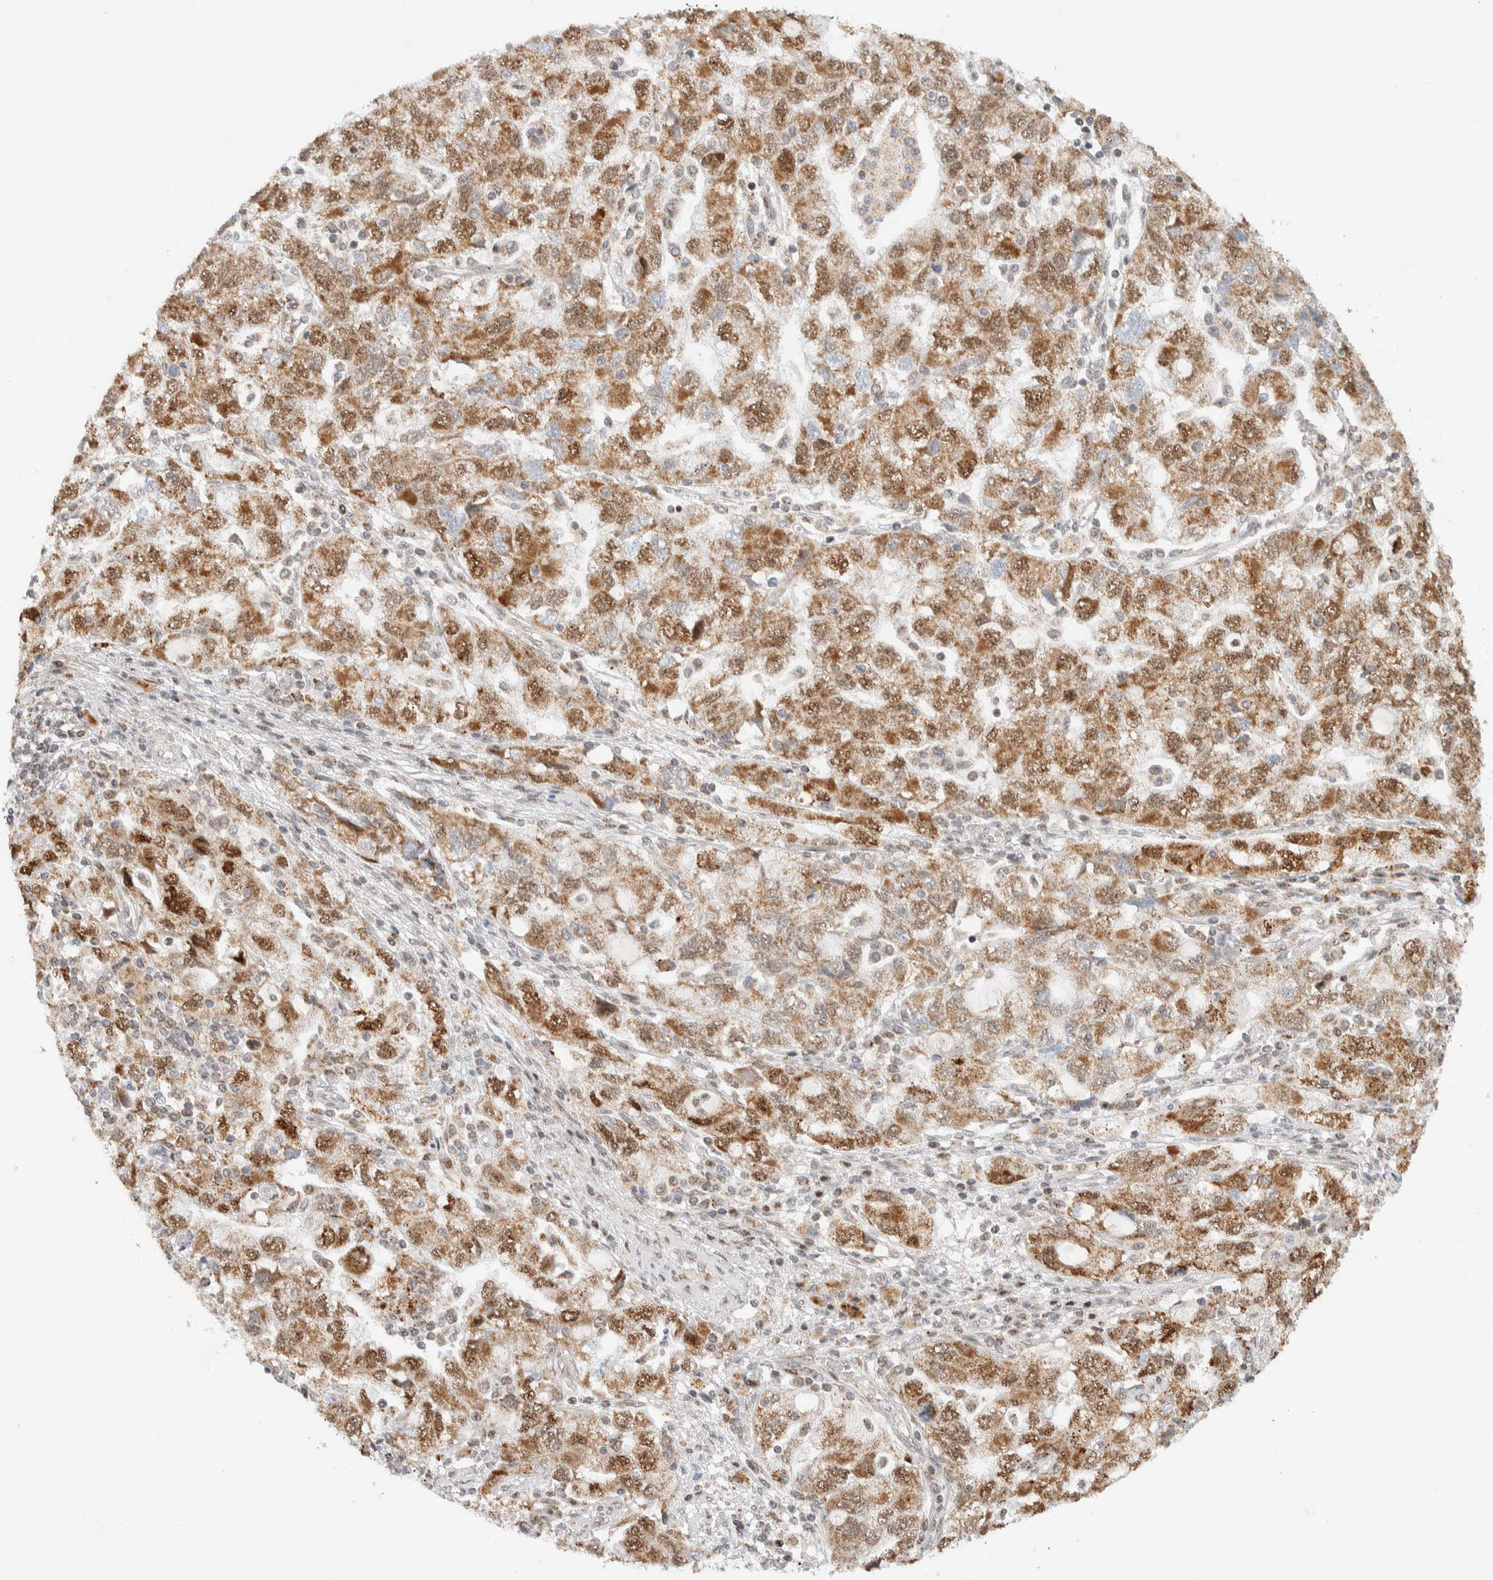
{"staining": {"intensity": "moderate", "quantity": ">75%", "location": "cytoplasmic/membranous,nuclear"}, "tissue": "ovarian cancer", "cell_type": "Tumor cells", "image_type": "cancer", "snomed": [{"axis": "morphology", "description": "Carcinoma, NOS"}, {"axis": "morphology", "description": "Cystadenocarcinoma, serous, NOS"}, {"axis": "topography", "description": "Ovary"}], "caption": "DAB (3,3'-diaminobenzidine) immunohistochemical staining of ovarian carcinoma shows moderate cytoplasmic/membranous and nuclear protein expression in about >75% of tumor cells. The protein is shown in brown color, while the nuclei are stained blue.", "gene": "TSPAN32", "patient": {"sex": "female", "age": 69}}